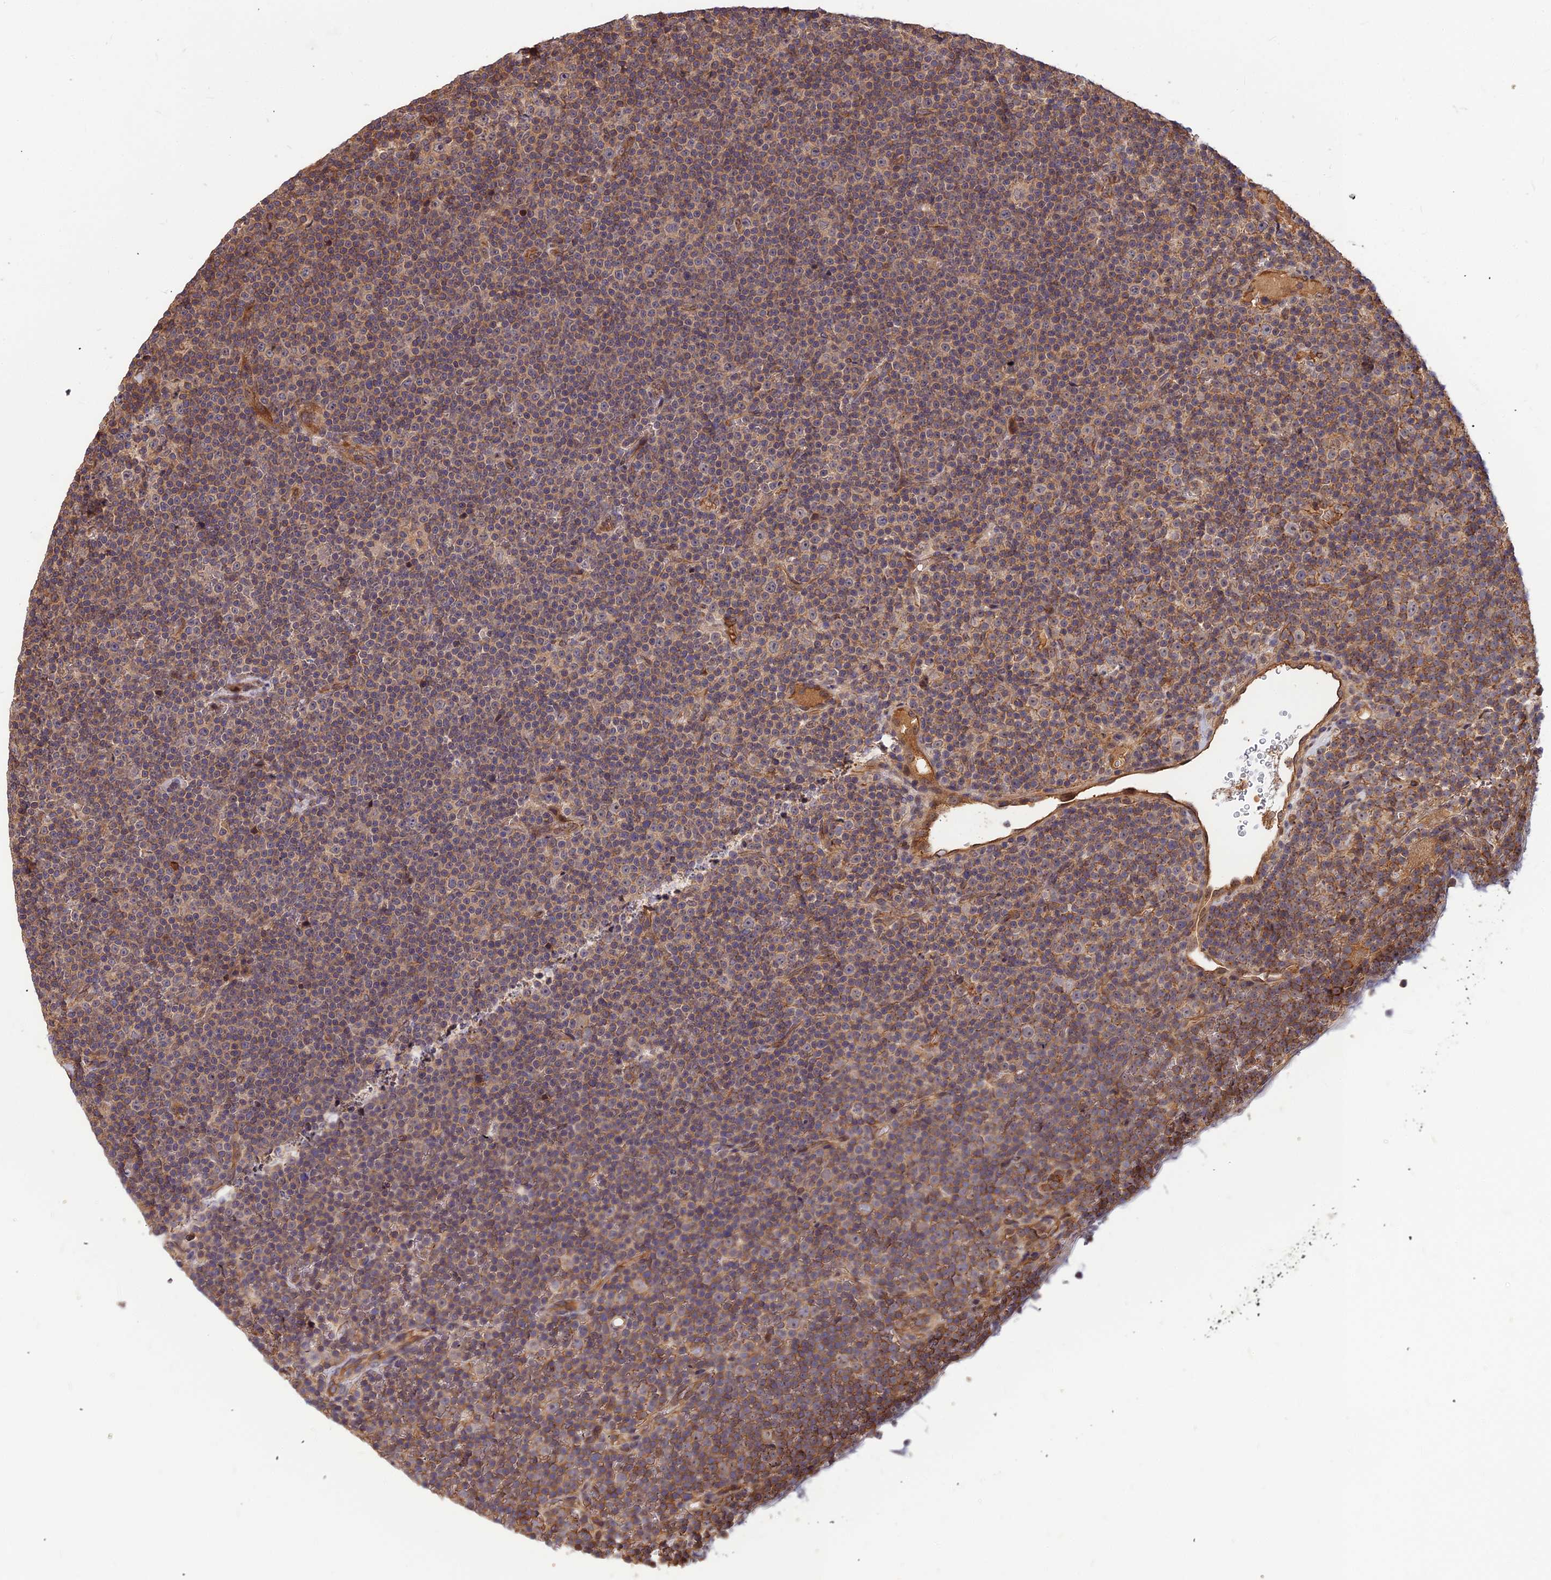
{"staining": {"intensity": "weak", "quantity": ">75%", "location": "cytoplasmic/membranous"}, "tissue": "lymphoma", "cell_type": "Tumor cells", "image_type": "cancer", "snomed": [{"axis": "morphology", "description": "Malignant lymphoma, non-Hodgkin's type, Low grade"}, {"axis": "topography", "description": "Lymph node"}], "caption": "DAB immunohistochemical staining of low-grade malignant lymphoma, non-Hodgkin's type displays weak cytoplasmic/membranous protein positivity in approximately >75% of tumor cells.", "gene": "ZNF467", "patient": {"sex": "female", "age": 67}}